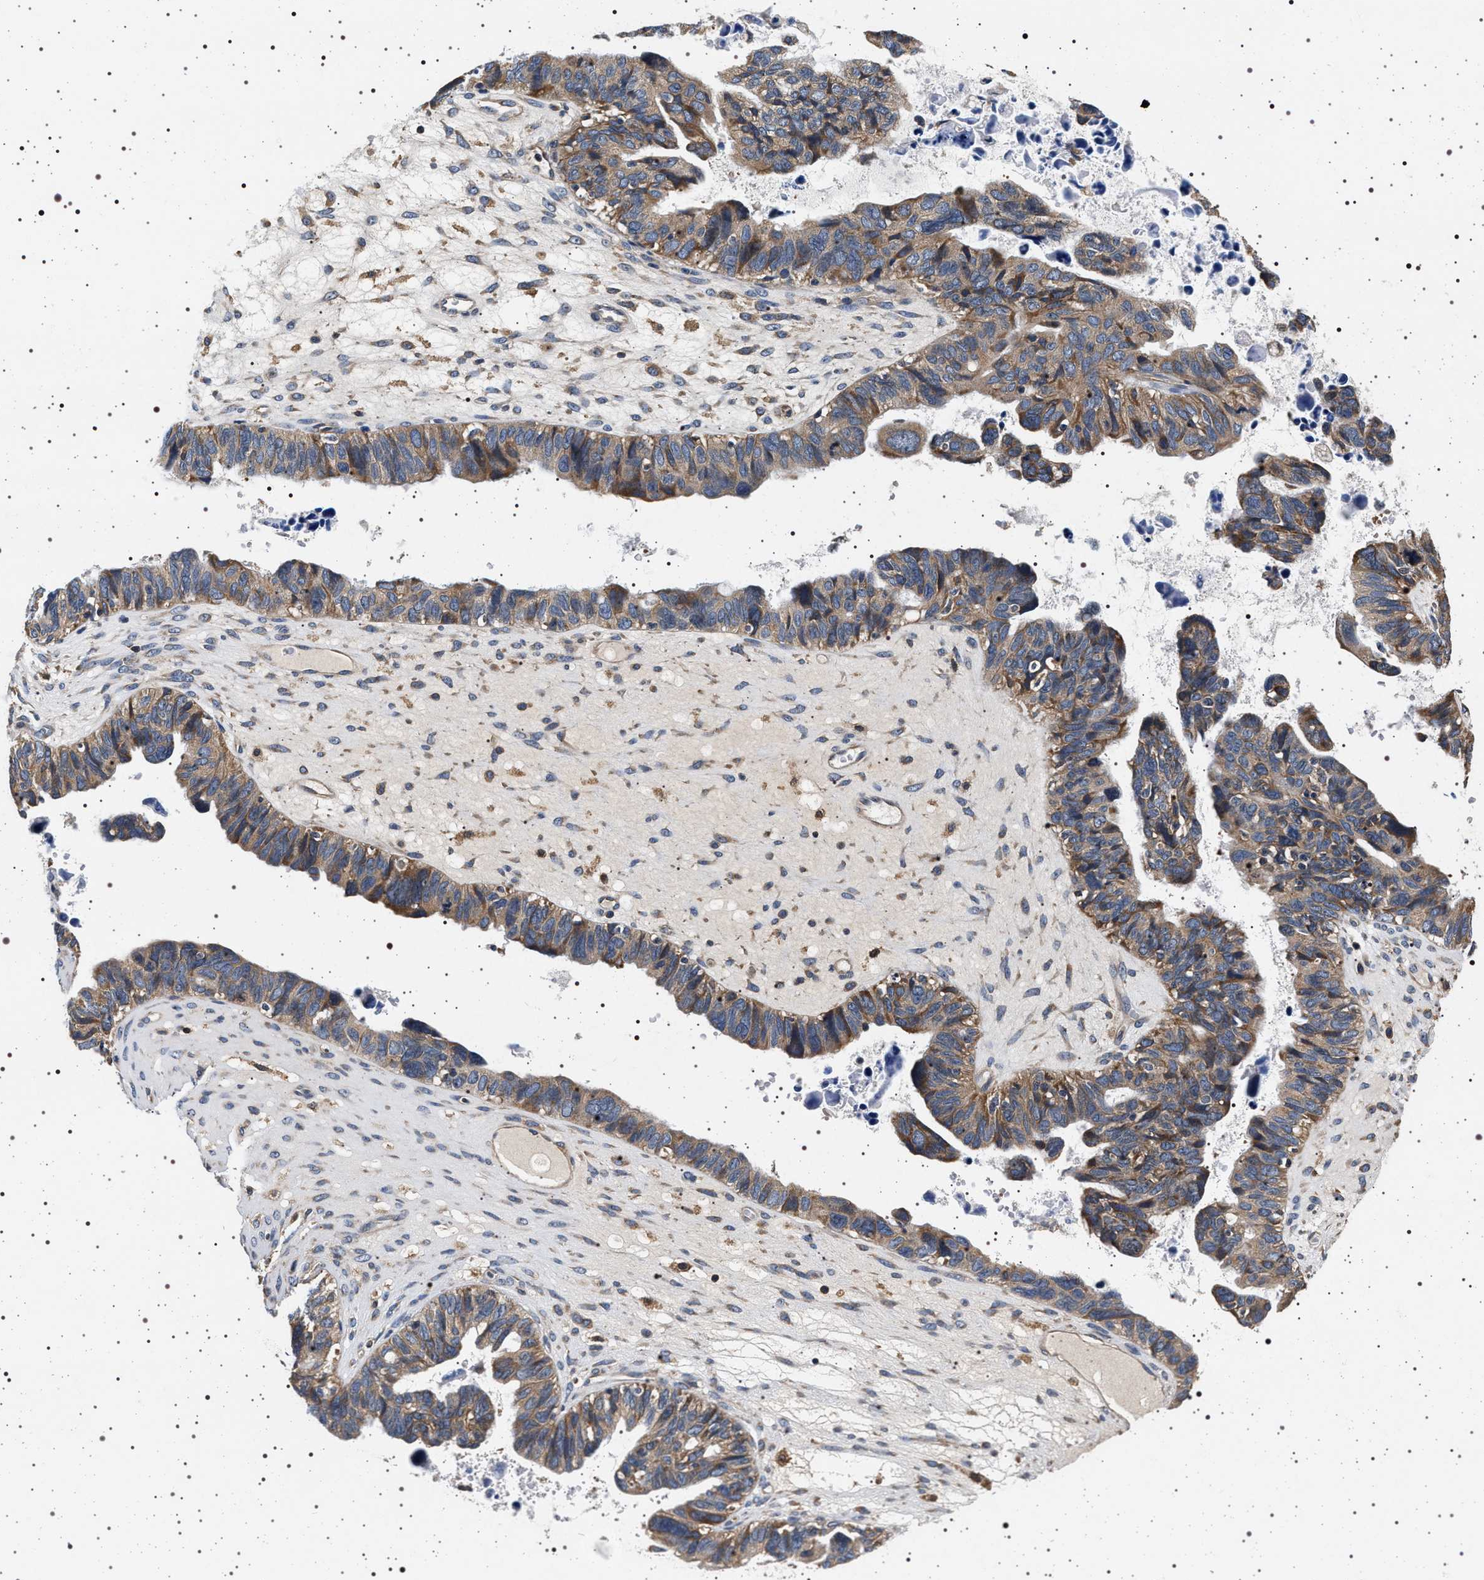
{"staining": {"intensity": "moderate", "quantity": ">75%", "location": "cytoplasmic/membranous"}, "tissue": "ovarian cancer", "cell_type": "Tumor cells", "image_type": "cancer", "snomed": [{"axis": "morphology", "description": "Cystadenocarcinoma, serous, NOS"}, {"axis": "topography", "description": "Ovary"}], "caption": "IHC (DAB (3,3'-diaminobenzidine)) staining of ovarian cancer reveals moderate cytoplasmic/membranous protein positivity in about >75% of tumor cells.", "gene": "DCBLD2", "patient": {"sex": "female", "age": 79}}